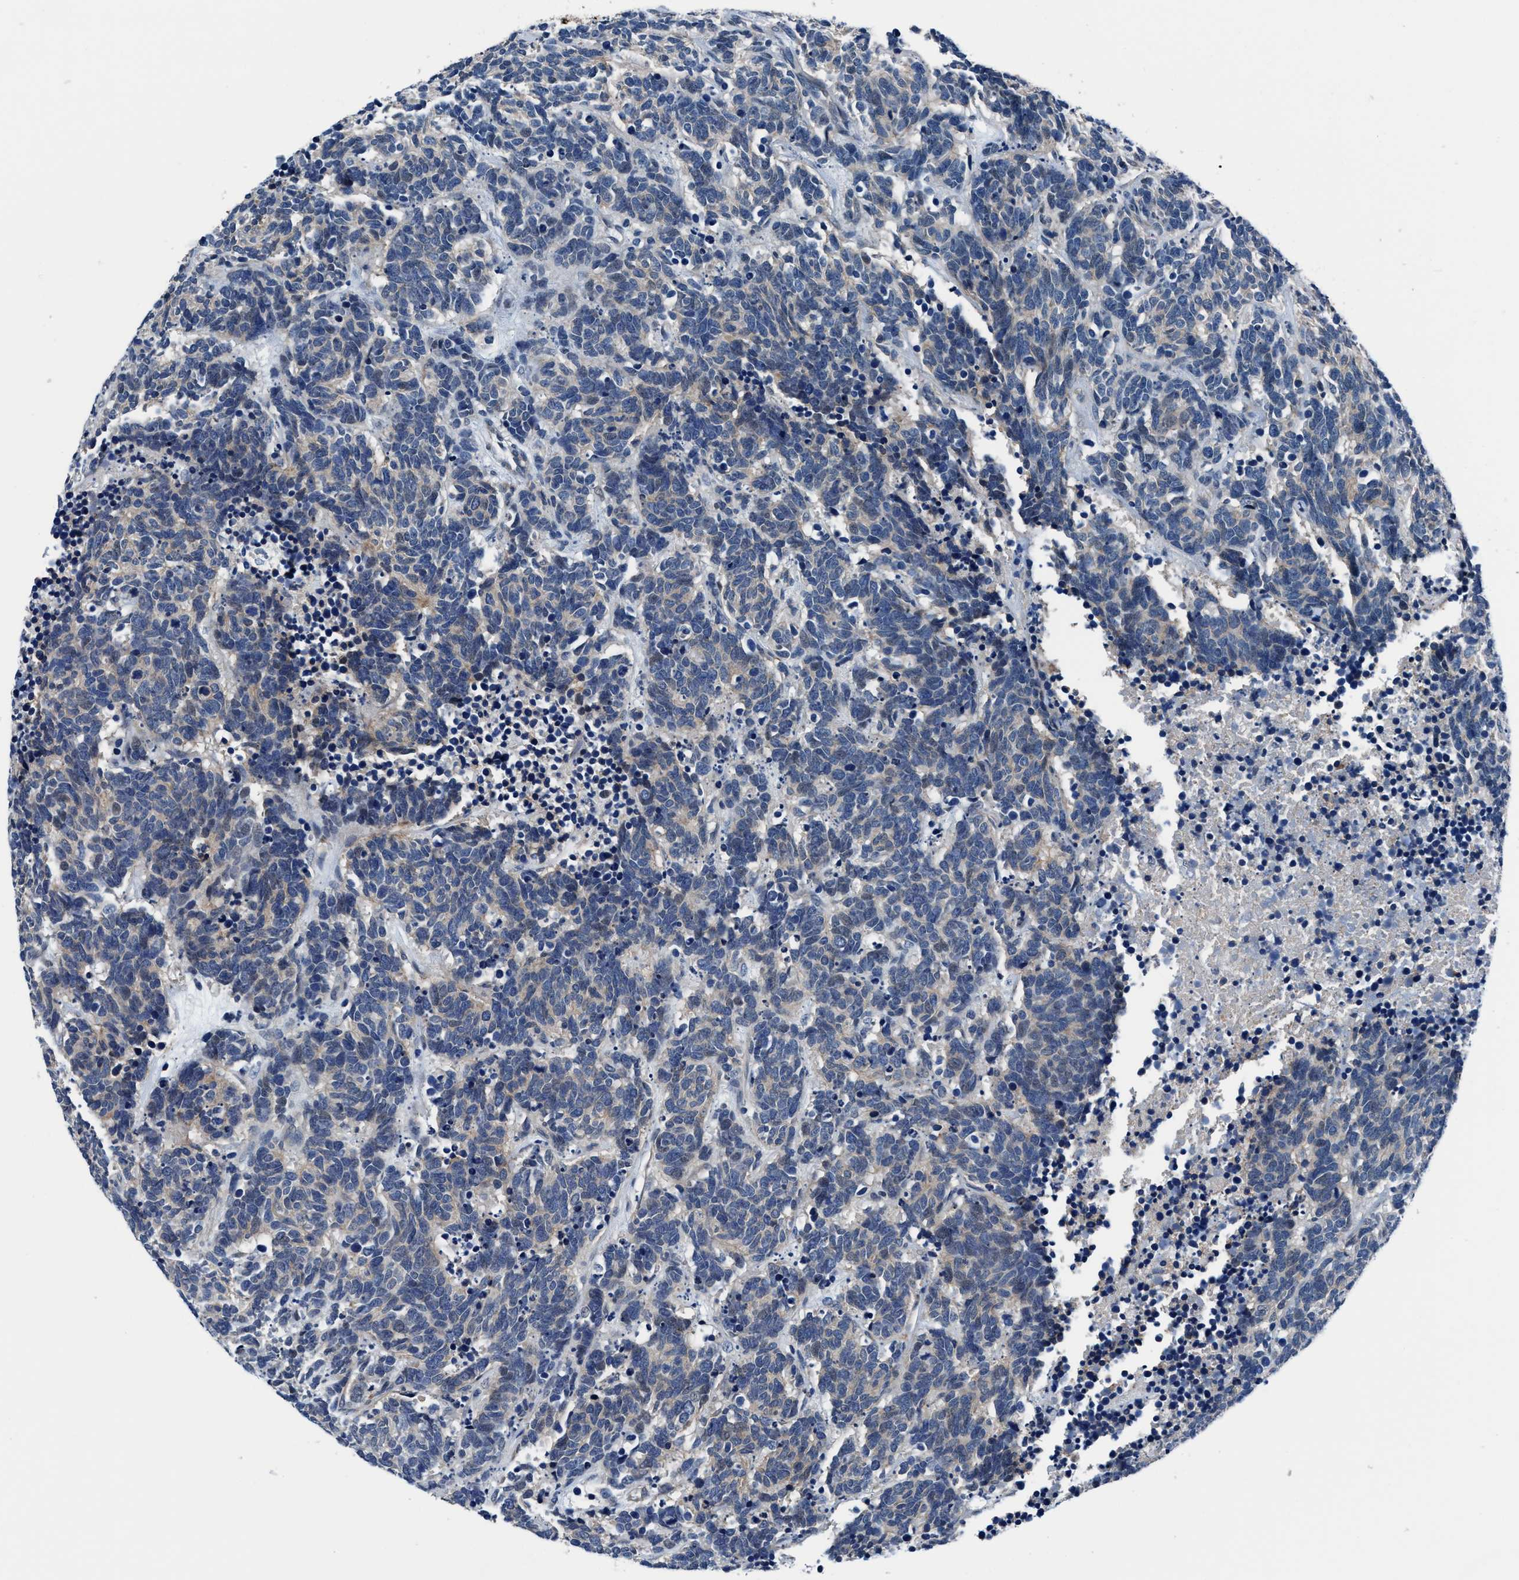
{"staining": {"intensity": "weak", "quantity": "25%-75%", "location": "cytoplasmic/membranous"}, "tissue": "carcinoid", "cell_type": "Tumor cells", "image_type": "cancer", "snomed": [{"axis": "morphology", "description": "Carcinoma, NOS"}, {"axis": "morphology", "description": "Carcinoid, malignant, NOS"}, {"axis": "topography", "description": "Urinary bladder"}], "caption": "Brown immunohistochemical staining in carcinoid (malignant) displays weak cytoplasmic/membranous expression in approximately 25%-75% of tumor cells. The protein is stained brown, and the nuclei are stained in blue (DAB (3,3'-diaminobenzidine) IHC with brightfield microscopy, high magnification).", "gene": "TMEM94", "patient": {"sex": "male", "age": 57}}